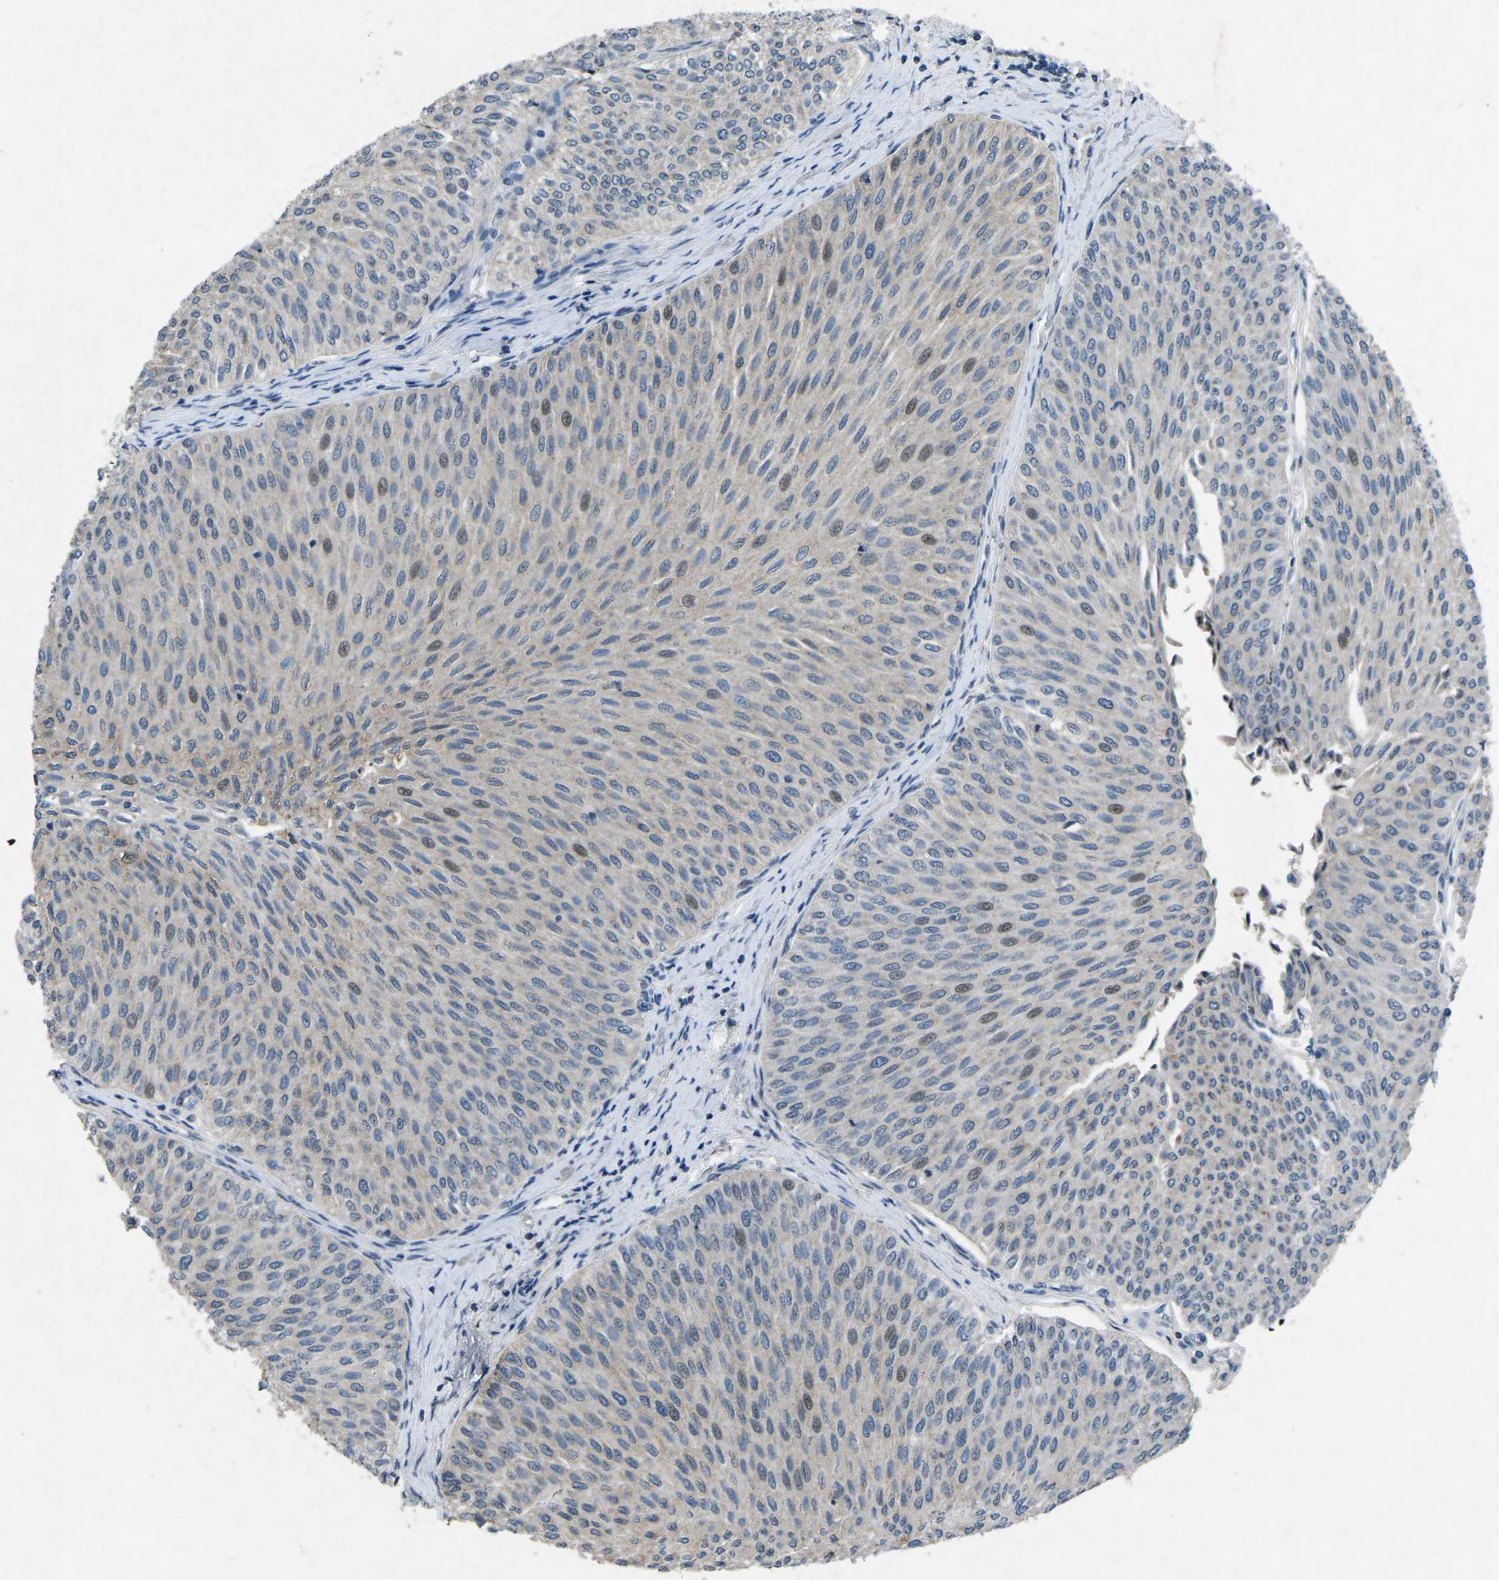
{"staining": {"intensity": "weak", "quantity": "<25%", "location": "nuclear"}, "tissue": "urothelial cancer", "cell_type": "Tumor cells", "image_type": "cancer", "snomed": [{"axis": "morphology", "description": "Urothelial carcinoma, Low grade"}, {"axis": "topography", "description": "Urinary bladder"}], "caption": "Micrograph shows no protein expression in tumor cells of low-grade urothelial carcinoma tissue. The staining is performed using DAB brown chromogen with nuclei counter-stained in using hematoxylin.", "gene": "PLG", "patient": {"sex": "male", "age": 78}}